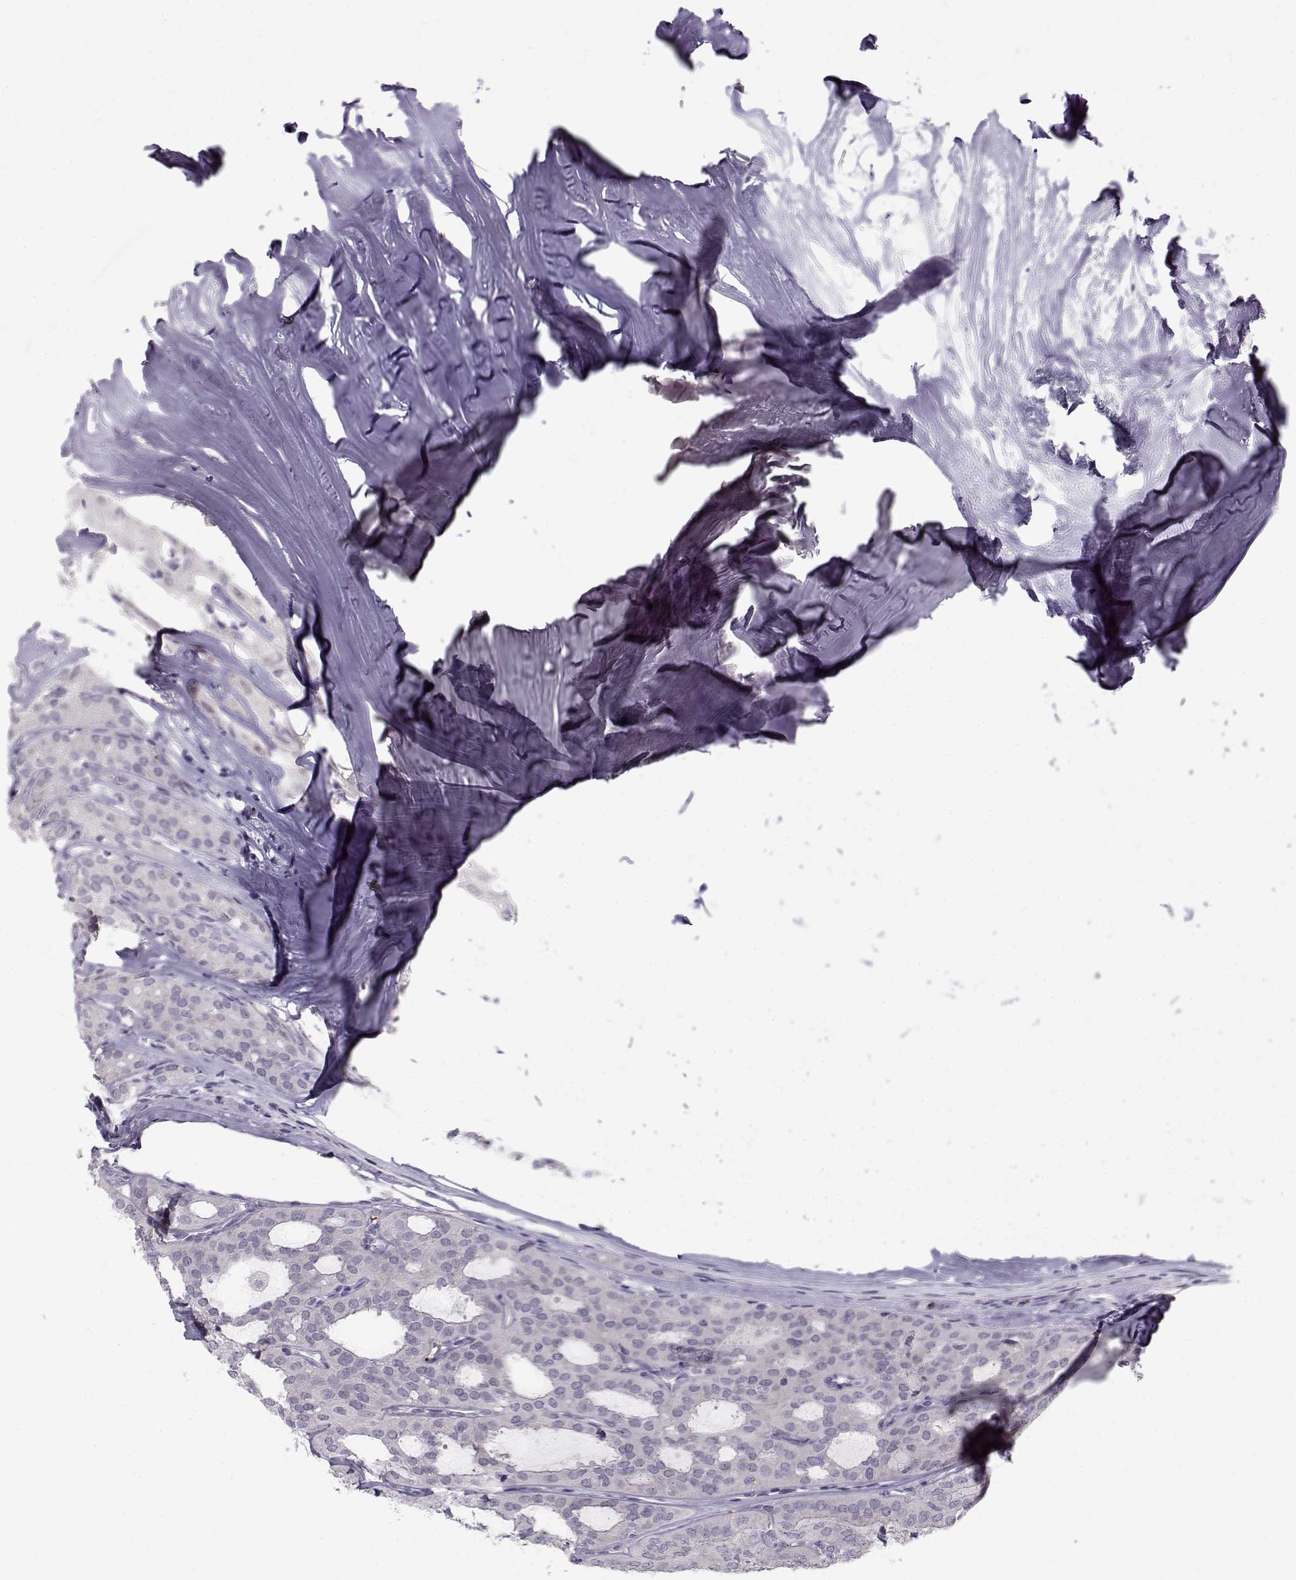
{"staining": {"intensity": "negative", "quantity": "none", "location": "none"}, "tissue": "thyroid cancer", "cell_type": "Tumor cells", "image_type": "cancer", "snomed": [{"axis": "morphology", "description": "Follicular adenoma carcinoma, NOS"}, {"axis": "topography", "description": "Thyroid gland"}], "caption": "IHC photomicrograph of human thyroid follicular adenoma carcinoma stained for a protein (brown), which exhibits no staining in tumor cells.", "gene": "KLF17", "patient": {"sex": "male", "age": 75}}